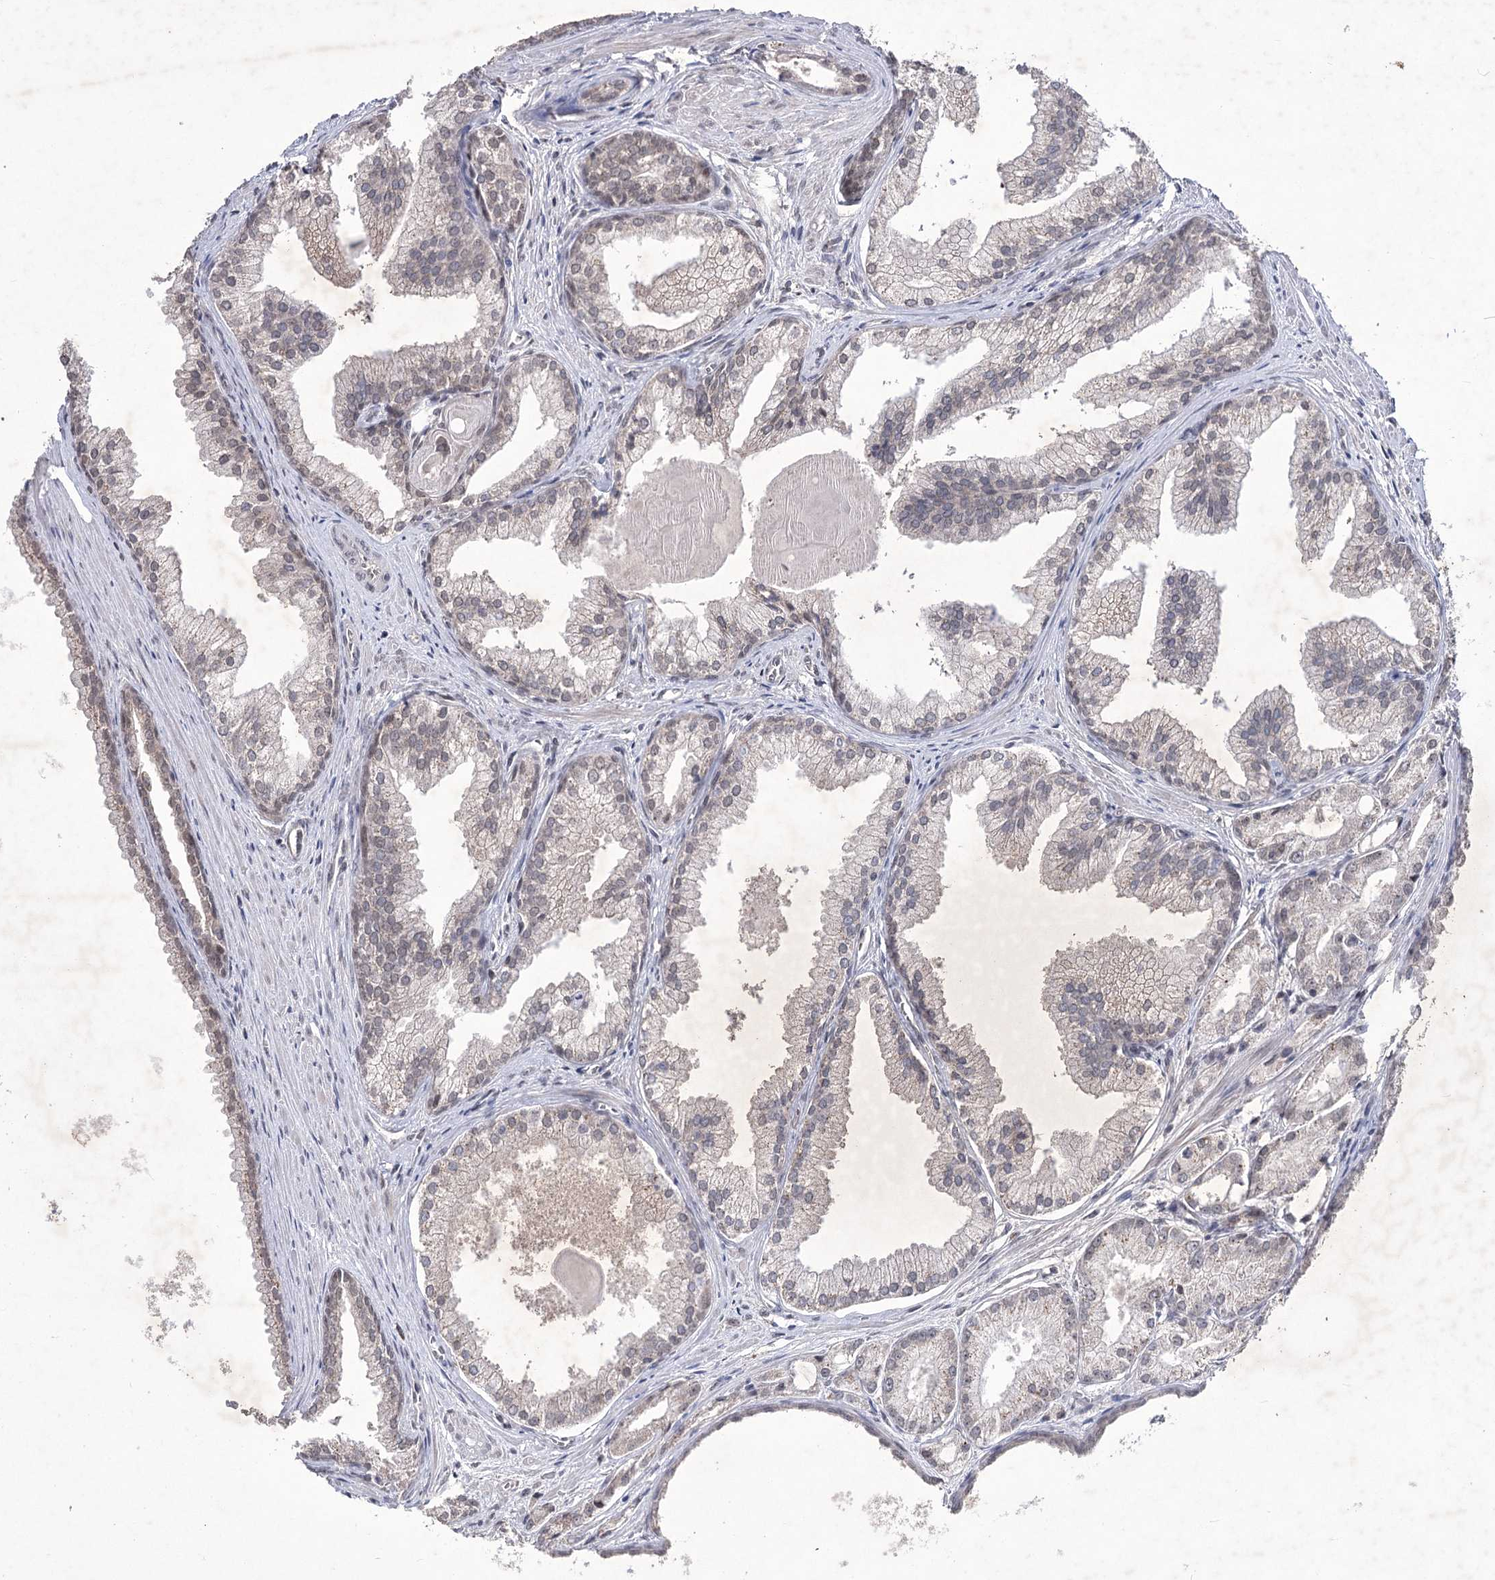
{"staining": {"intensity": "weak", "quantity": "25%-75%", "location": "nuclear"}, "tissue": "prostate cancer", "cell_type": "Tumor cells", "image_type": "cancer", "snomed": [{"axis": "morphology", "description": "Adenocarcinoma, Low grade"}, {"axis": "topography", "description": "Prostate"}], "caption": "A brown stain labels weak nuclear positivity of a protein in prostate cancer tumor cells.", "gene": "VGLL4", "patient": {"sex": "male", "age": 54}}